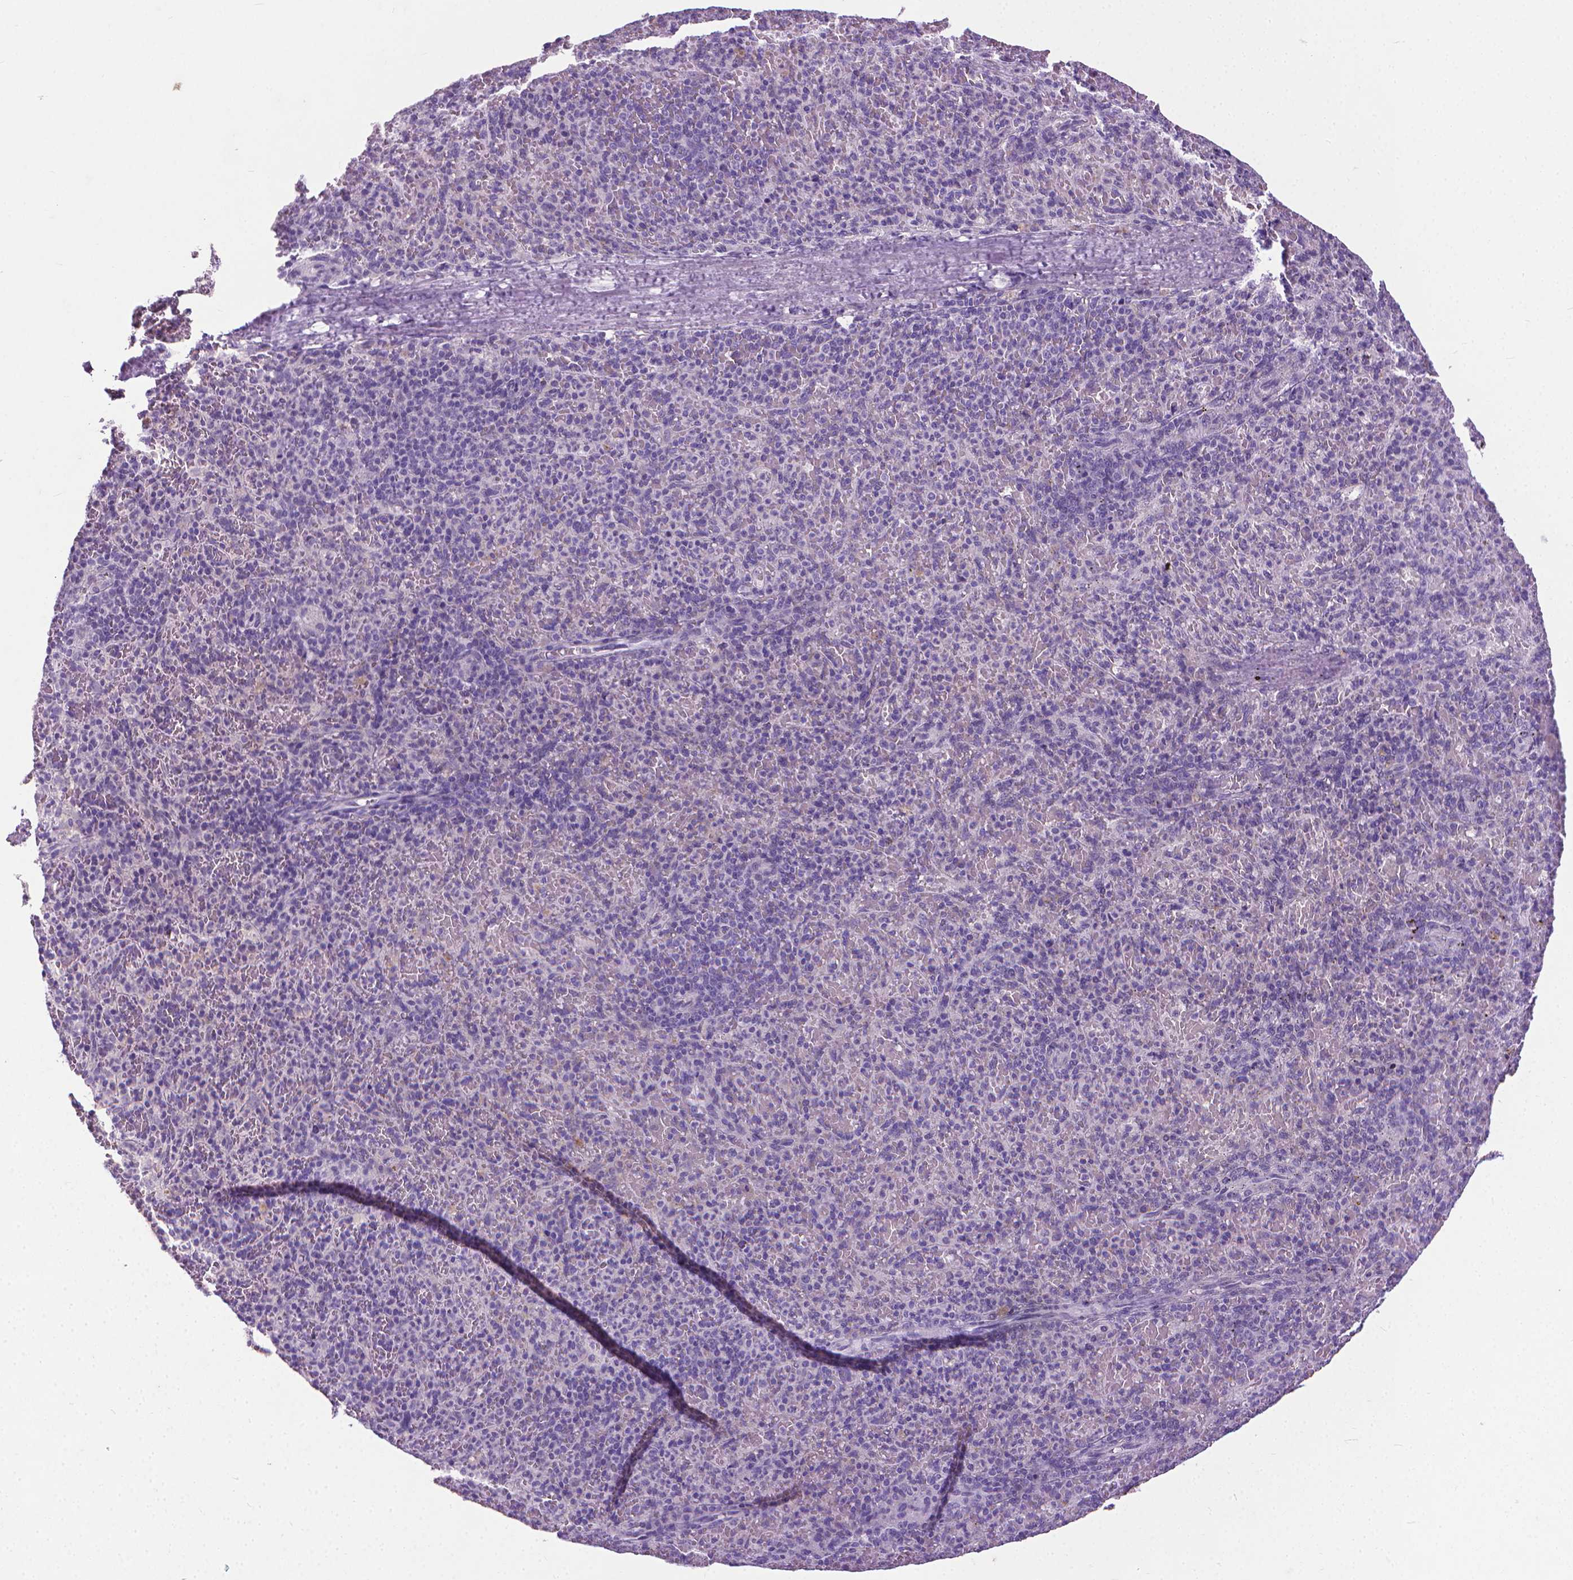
{"staining": {"intensity": "negative", "quantity": "none", "location": "none"}, "tissue": "spleen", "cell_type": "Cells in red pulp", "image_type": "normal", "snomed": [{"axis": "morphology", "description": "Normal tissue, NOS"}, {"axis": "topography", "description": "Spleen"}], "caption": "The image demonstrates no staining of cells in red pulp in unremarkable spleen. (Brightfield microscopy of DAB immunohistochemistry (IHC) at high magnification).", "gene": "KRT5", "patient": {"sex": "female", "age": 74}}